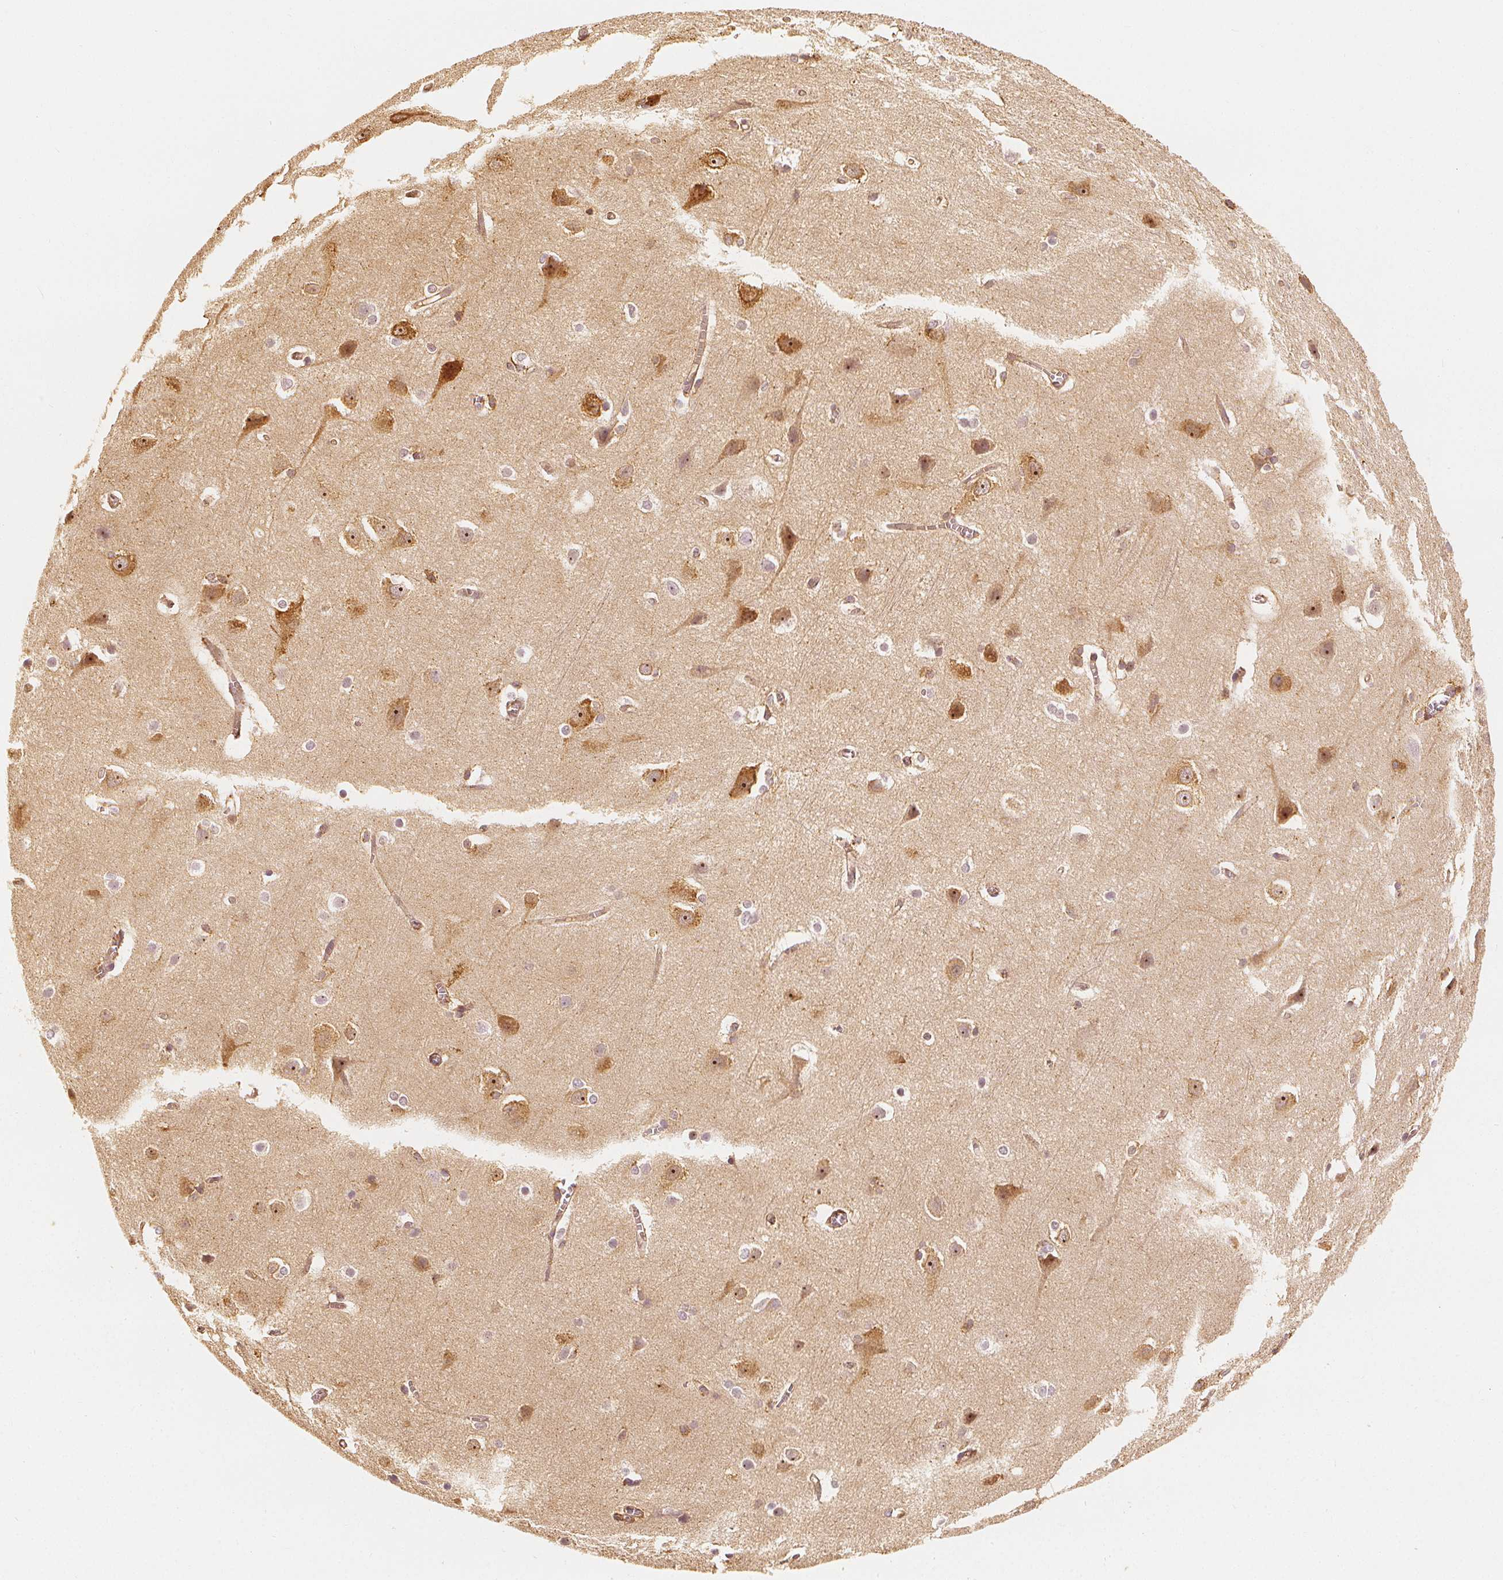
{"staining": {"intensity": "weak", "quantity": "25%-75%", "location": "cytoplasmic/membranous"}, "tissue": "cerebral cortex", "cell_type": "Endothelial cells", "image_type": "normal", "snomed": [{"axis": "morphology", "description": "Normal tissue, NOS"}, {"axis": "topography", "description": "Cerebral cortex"}], "caption": "A high-resolution image shows immunohistochemistry staining of benign cerebral cortex, which reveals weak cytoplasmic/membranous expression in about 25%-75% of endothelial cells. The staining was performed using DAB, with brown indicating positive protein expression. Nuclei are stained blue with hematoxylin.", "gene": "ARHGAP26", "patient": {"sex": "male", "age": 37}}